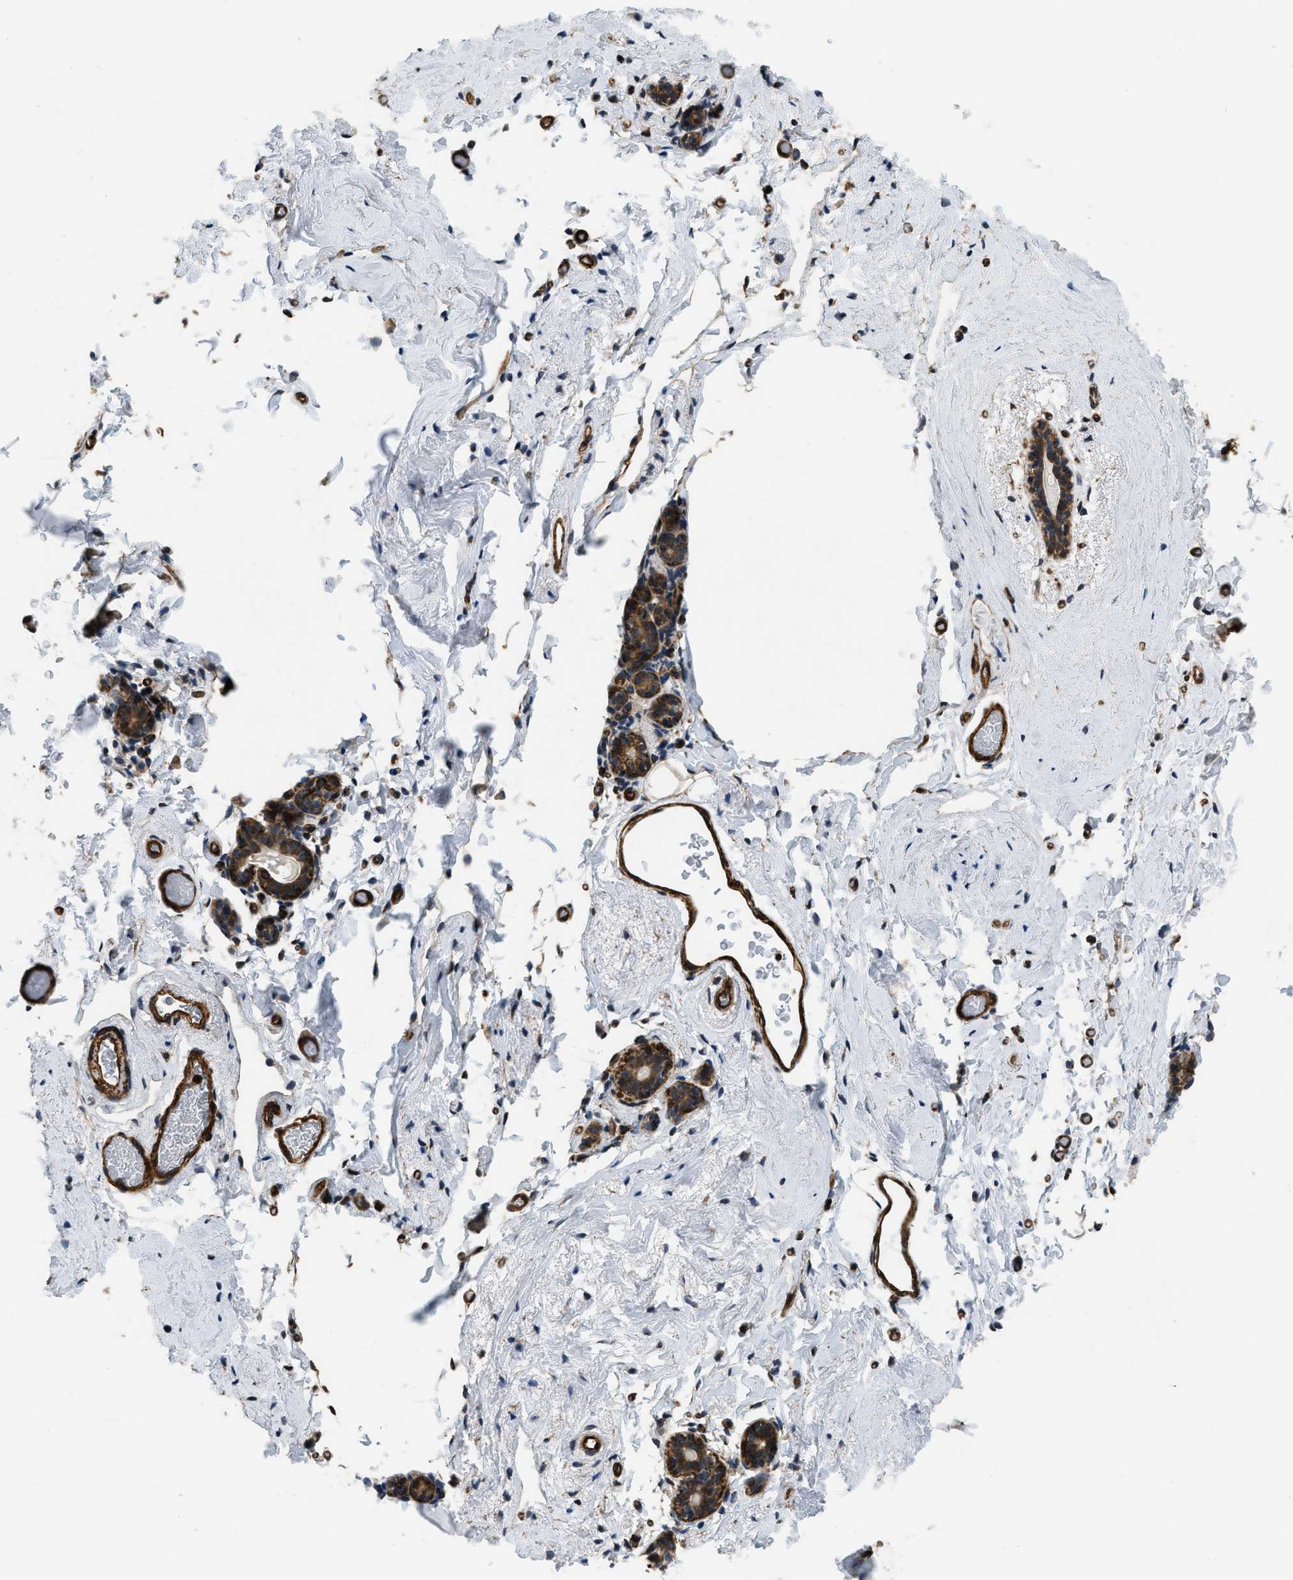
{"staining": {"intensity": "moderate", "quantity": ">75%", "location": "cytoplasmic/membranous"}, "tissue": "breast", "cell_type": "Adipocytes", "image_type": "normal", "snomed": [{"axis": "morphology", "description": "Normal tissue, NOS"}, {"axis": "topography", "description": "Breast"}], "caption": "This photomicrograph exhibits IHC staining of unremarkable human breast, with medium moderate cytoplasmic/membranous positivity in about >75% of adipocytes.", "gene": "GSDME", "patient": {"sex": "female", "age": 62}}